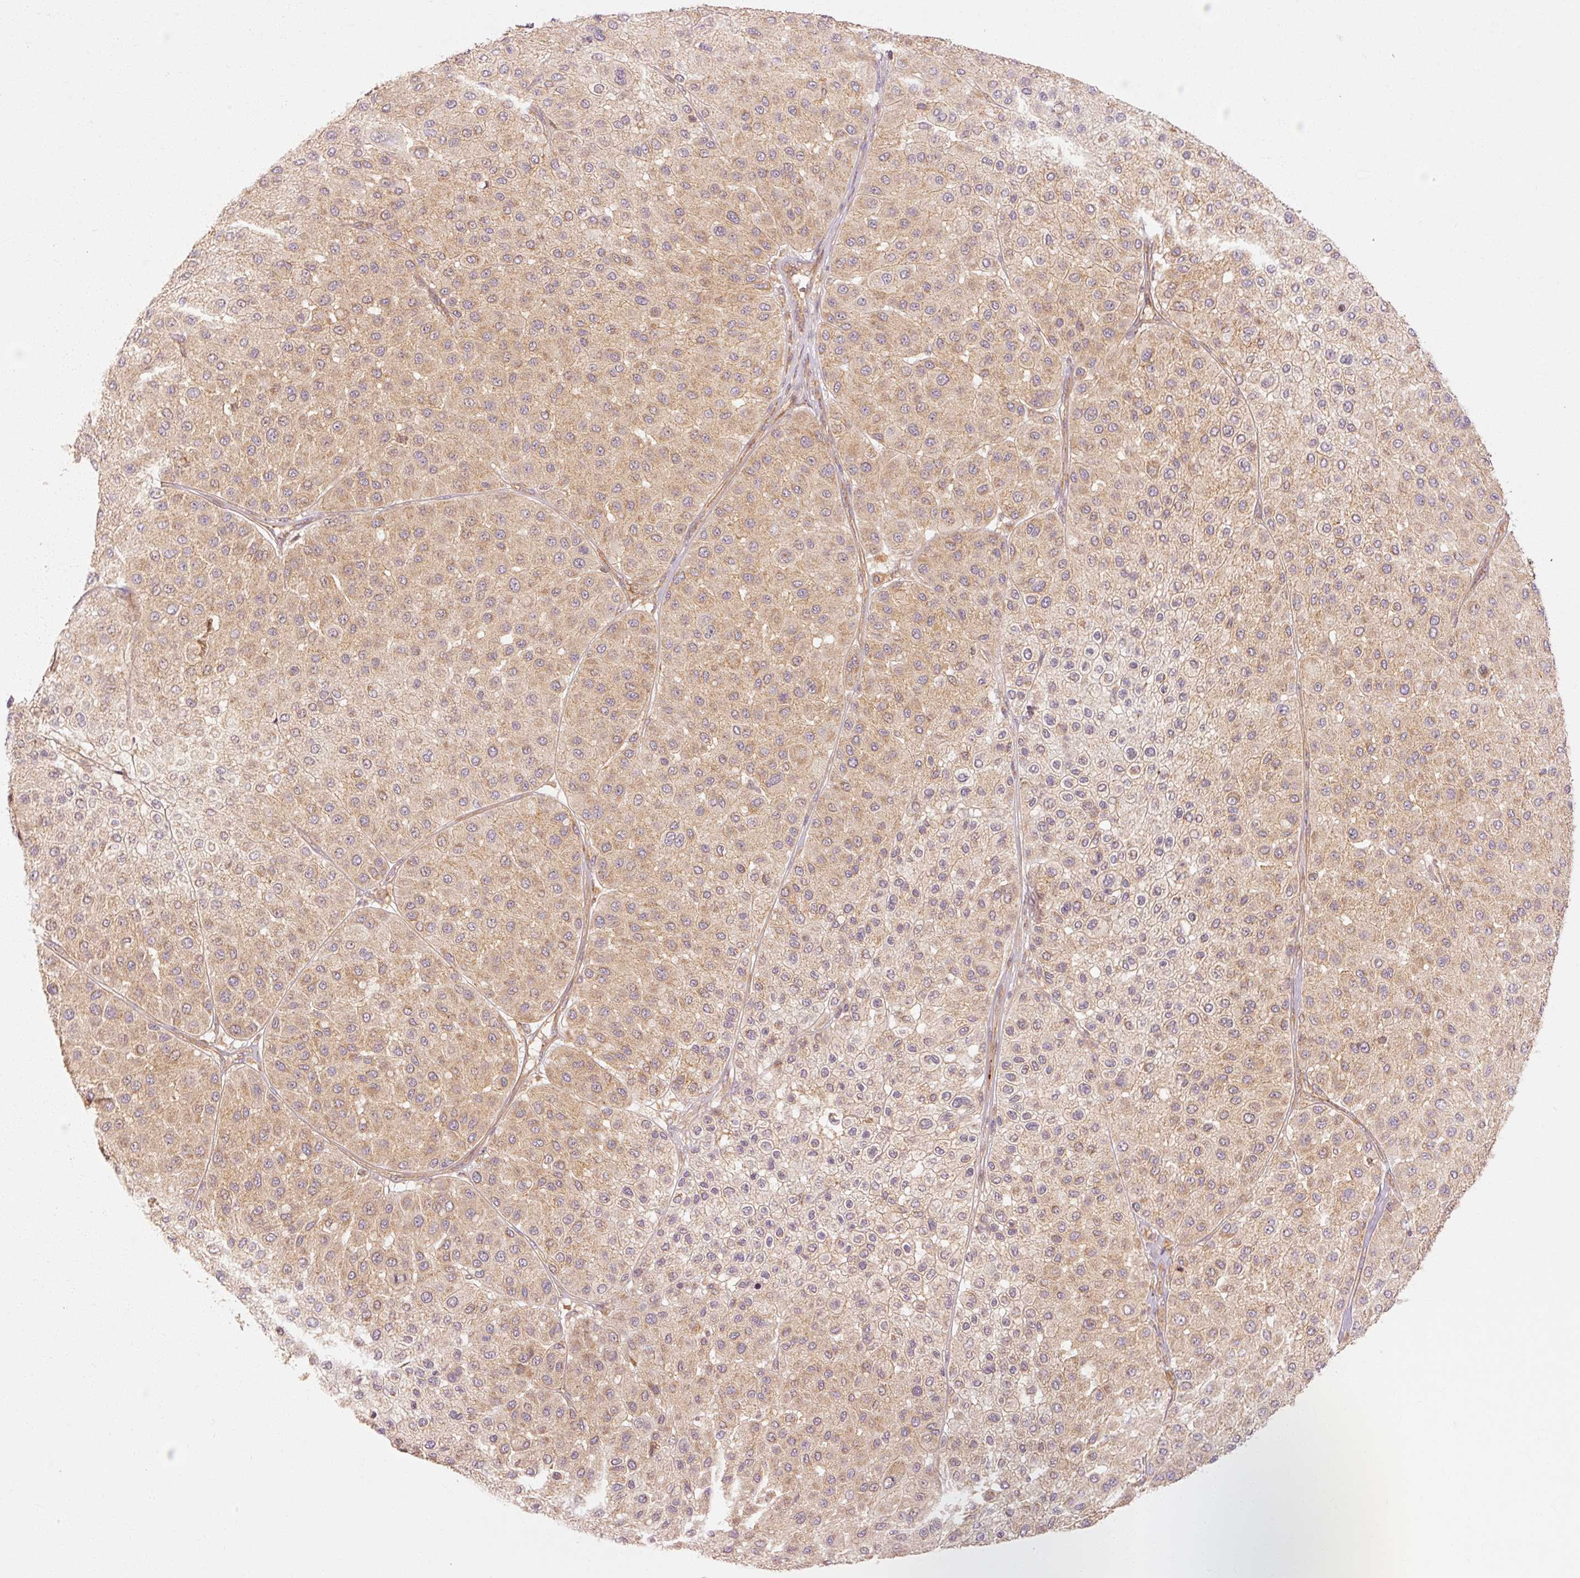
{"staining": {"intensity": "moderate", "quantity": ">75%", "location": "cytoplasmic/membranous"}, "tissue": "melanoma", "cell_type": "Tumor cells", "image_type": "cancer", "snomed": [{"axis": "morphology", "description": "Malignant melanoma, Metastatic site"}, {"axis": "topography", "description": "Smooth muscle"}], "caption": "This is an image of immunohistochemistry (IHC) staining of melanoma, which shows moderate positivity in the cytoplasmic/membranous of tumor cells.", "gene": "CTNNA1", "patient": {"sex": "male", "age": 41}}